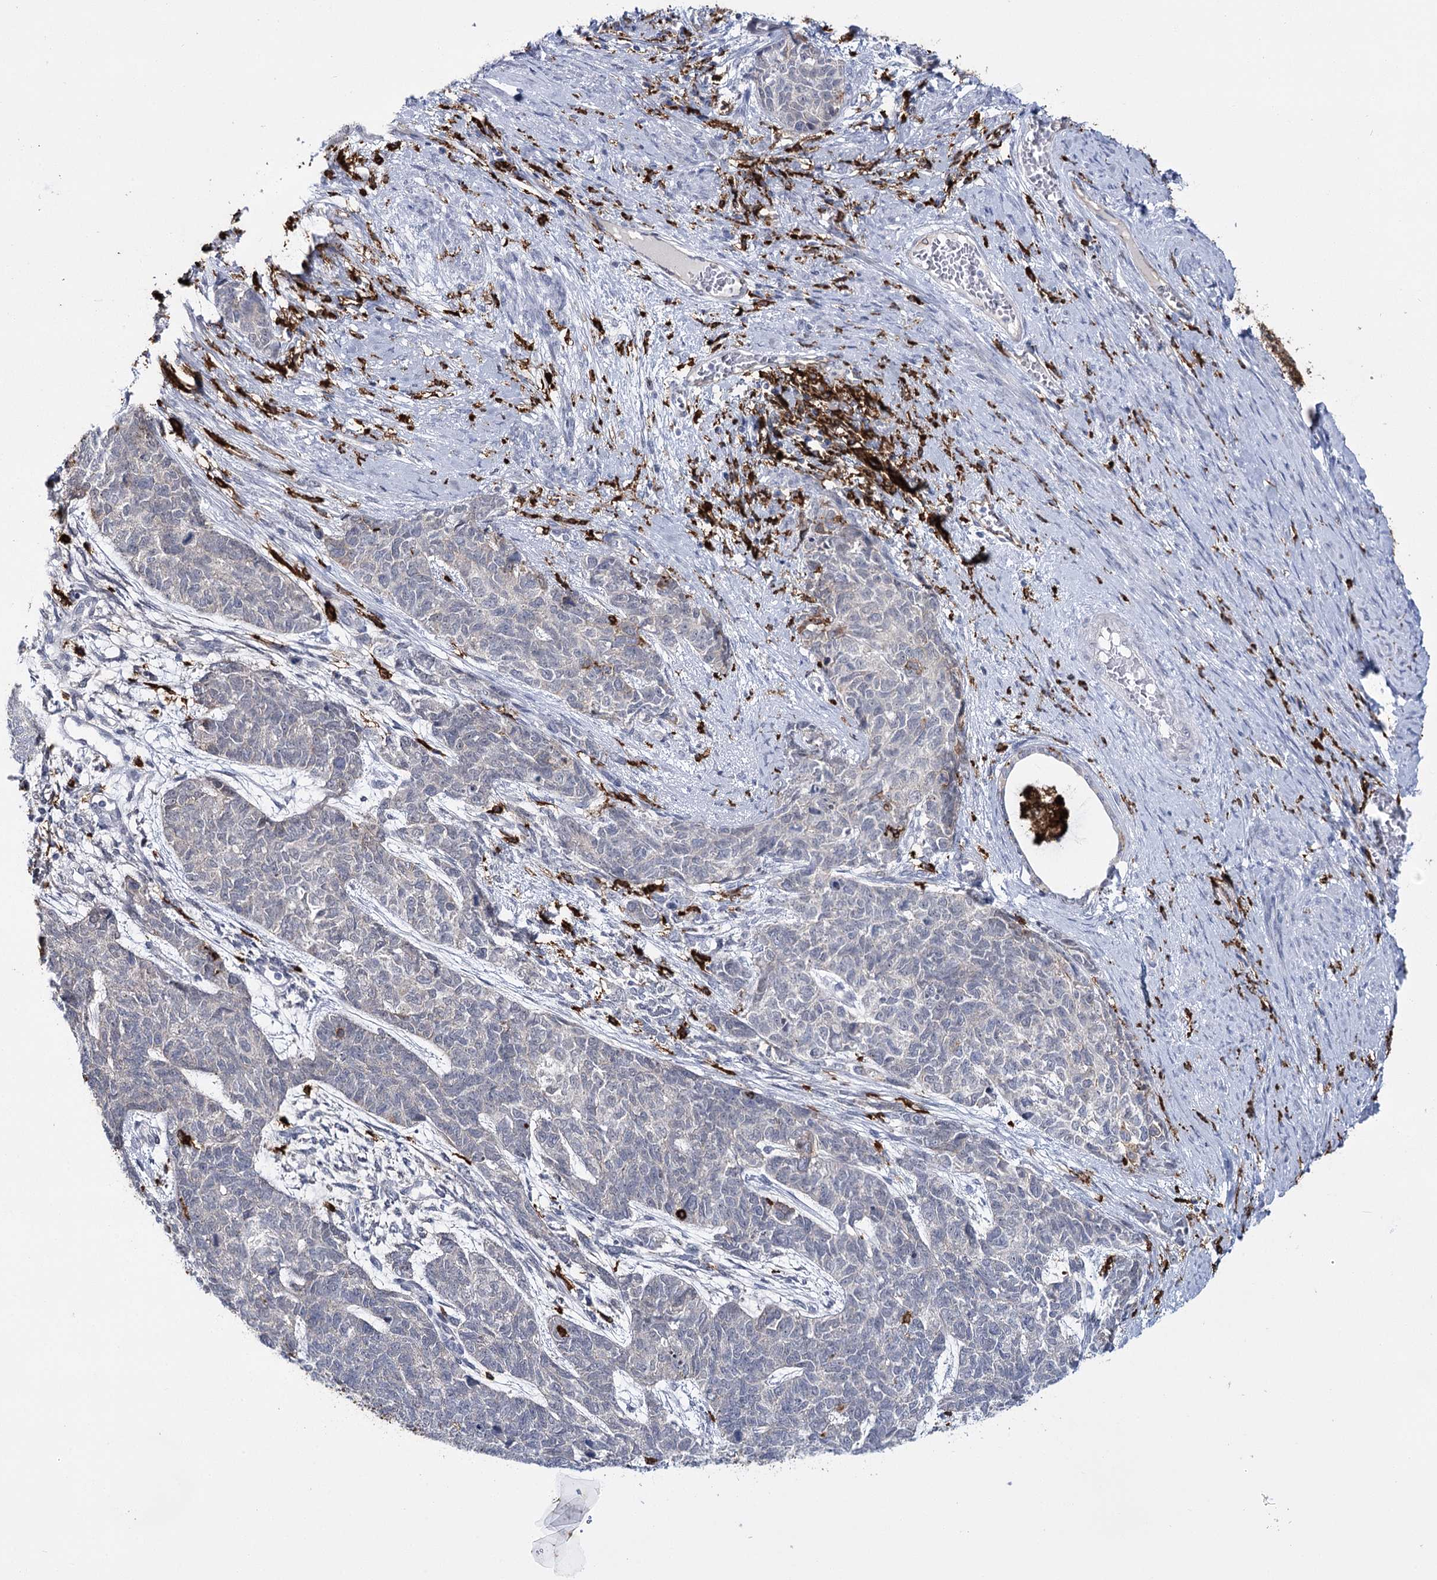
{"staining": {"intensity": "negative", "quantity": "none", "location": "none"}, "tissue": "cervical cancer", "cell_type": "Tumor cells", "image_type": "cancer", "snomed": [{"axis": "morphology", "description": "Squamous cell carcinoma, NOS"}, {"axis": "topography", "description": "Cervix"}], "caption": "The immunohistochemistry micrograph has no significant positivity in tumor cells of cervical cancer (squamous cell carcinoma) tissue.", "gene": "PIWIL4", "patient": {"sex": "female", "age": 63}}